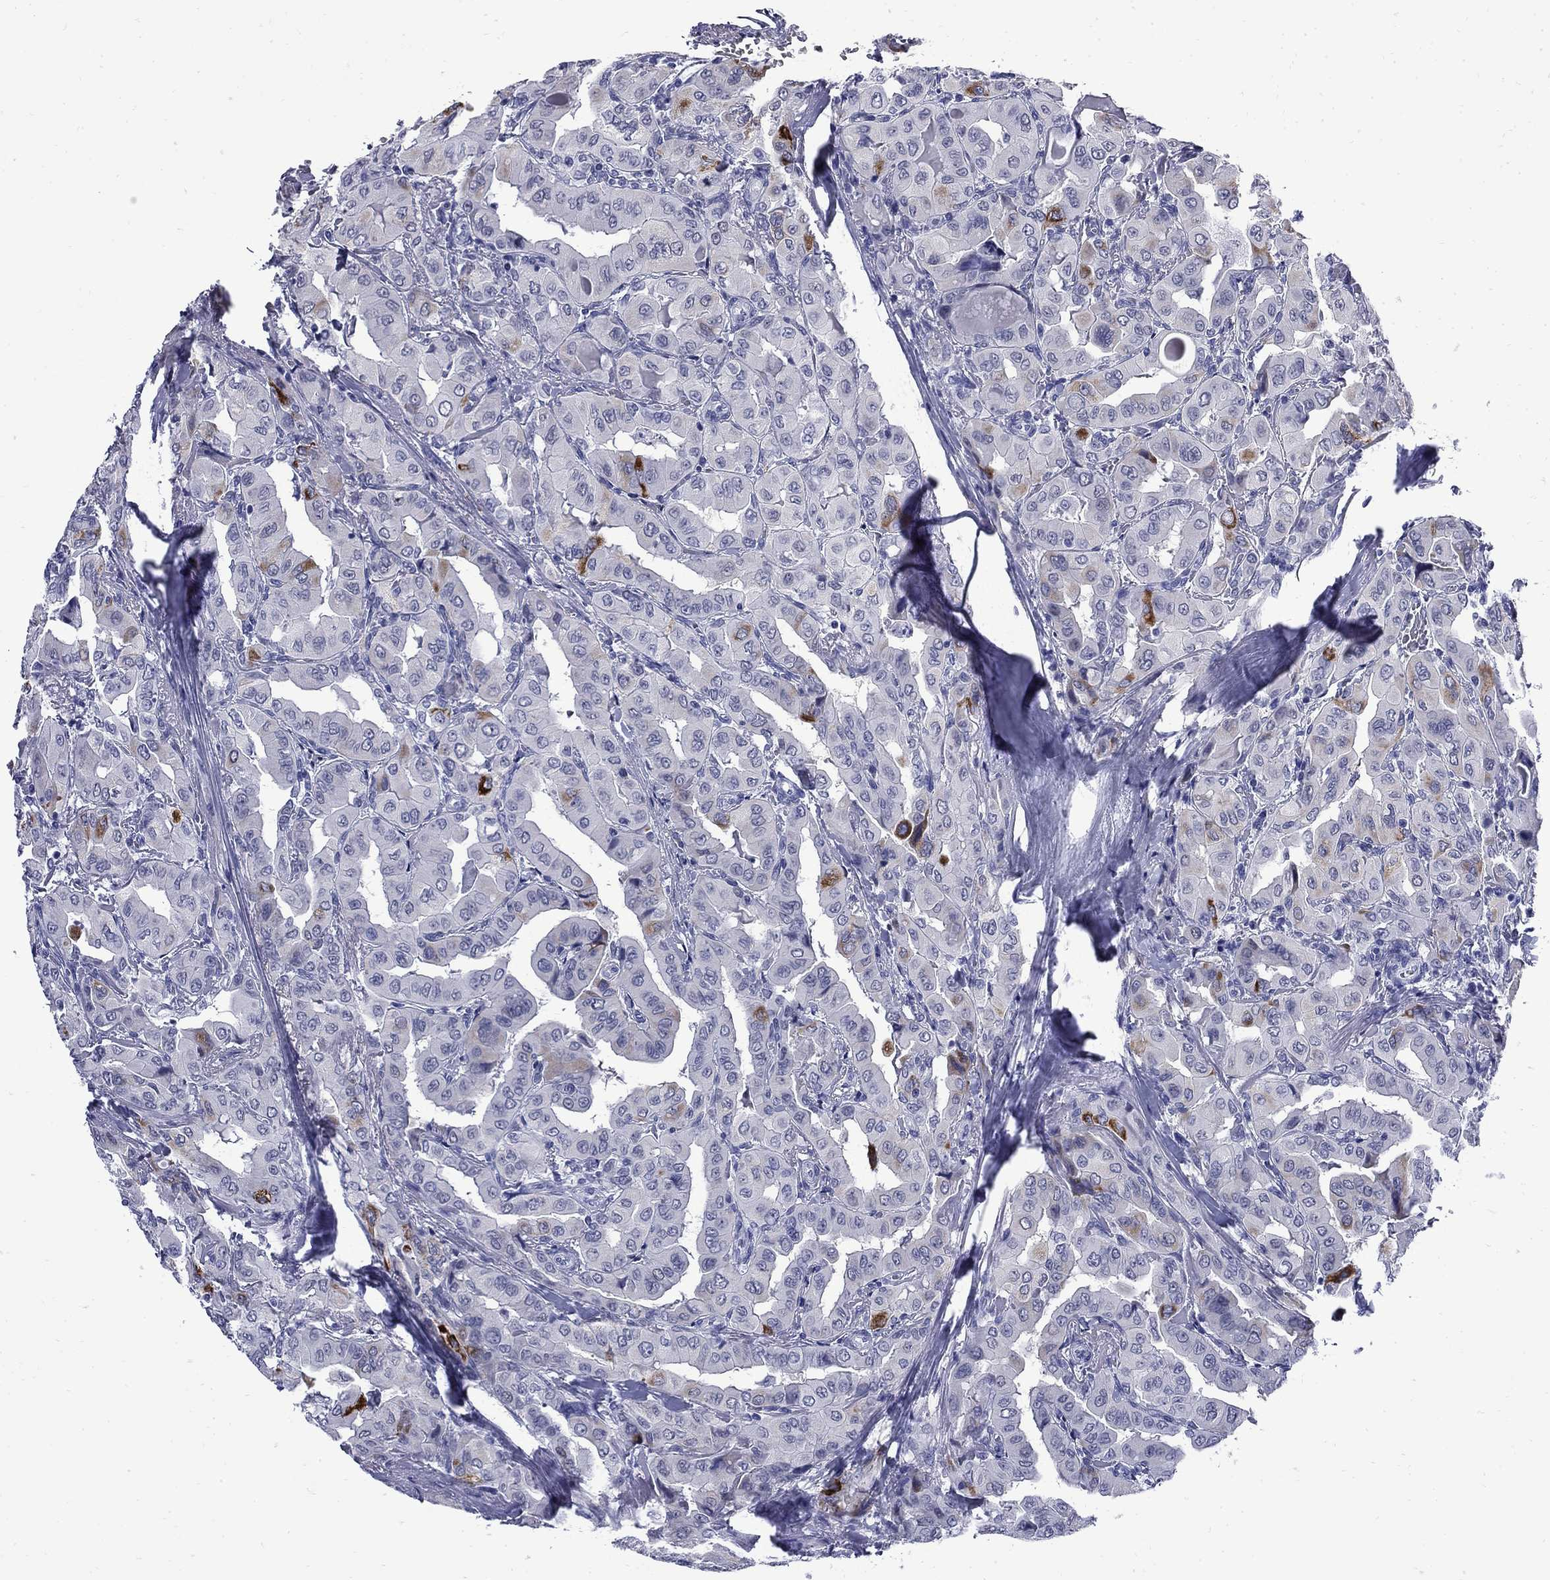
{"staining": {"intensity": "negative", "quantity": "none", "location": "none"}, "tissue": "thyroid cancer", "cell_type": "Tumor cells", "image_type": "cancer", "snomed": [{"axis": "morphology", "description": "Normal tissue, NOS"}, {"axis": "morphology", "description": "Papillary adenocarcinoma, NOS"}, {"axis": "topography", "description": "Thyroid gland"}], "caption": "Immunohistochemical staining of thyroid papillary adenocarcinoma displays no significant expression in tumor cells.", "gene": "MGARP", "patient": {"sex": "female", "age": 66}}